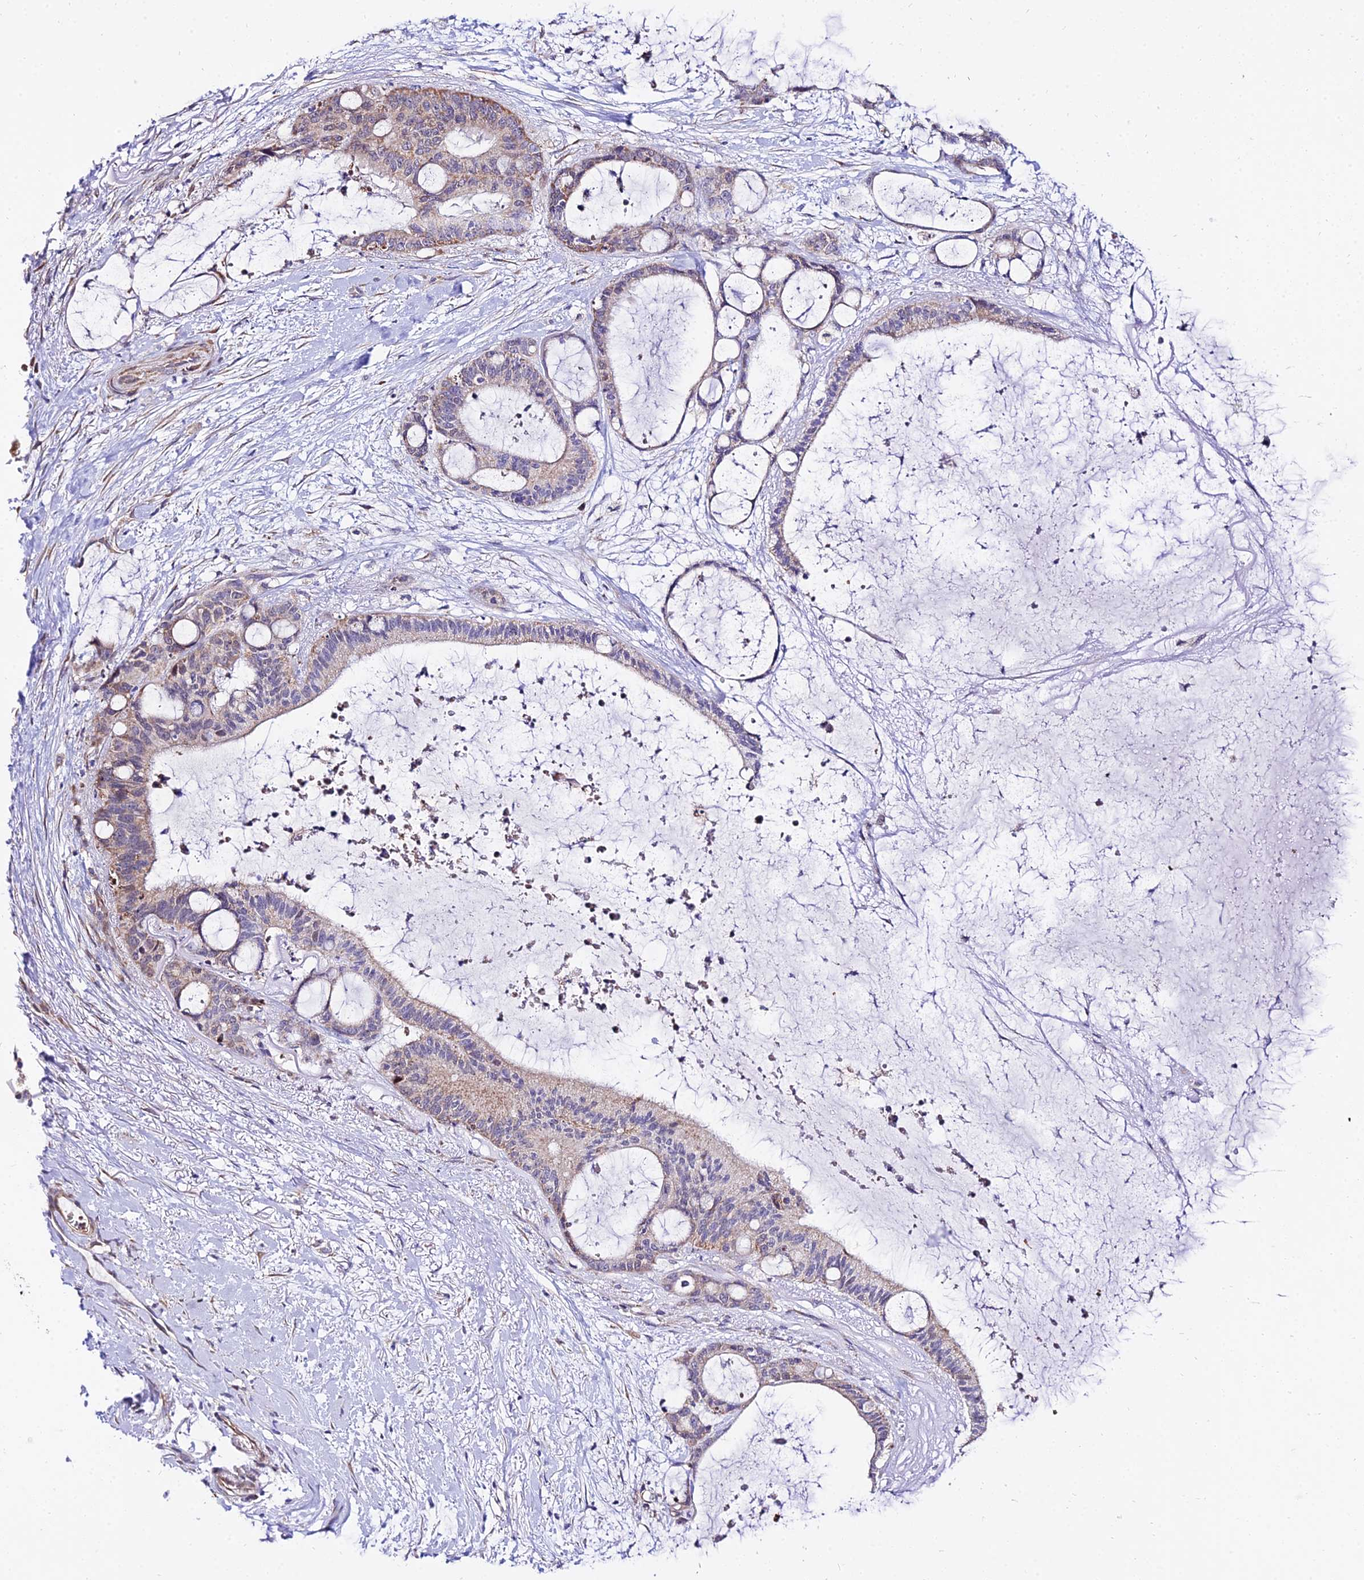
{"staining": {"intensity": "weak", "quantity": "25%-75%", "location": "cytoplasmic/membranous"}, "tissue": "liver cancer", "cell_type": "Tumor cells", "image_type": "cancer", "snomed": [{"axis": "morphology", "description": "Normal tissue, NOS"}, {"axis": "morphology", "description": "Cholangiocarcinoma"}, {"axis": "topography", "description": "Liver"}, {"axis": "topography", "description": "Peripheral nerve tissue"}], "caption": "High-magnification brightfield microscopy of liver cancer stained with DAB (brown) and counterstained with hematoxylin (blue). tumor cells exhibit weak cytoplasmic/membranous expression is identified in approximately25%-75% of cells.", "gene": "ATP5PB", "patient": {"sex": "female", "age": 73}}